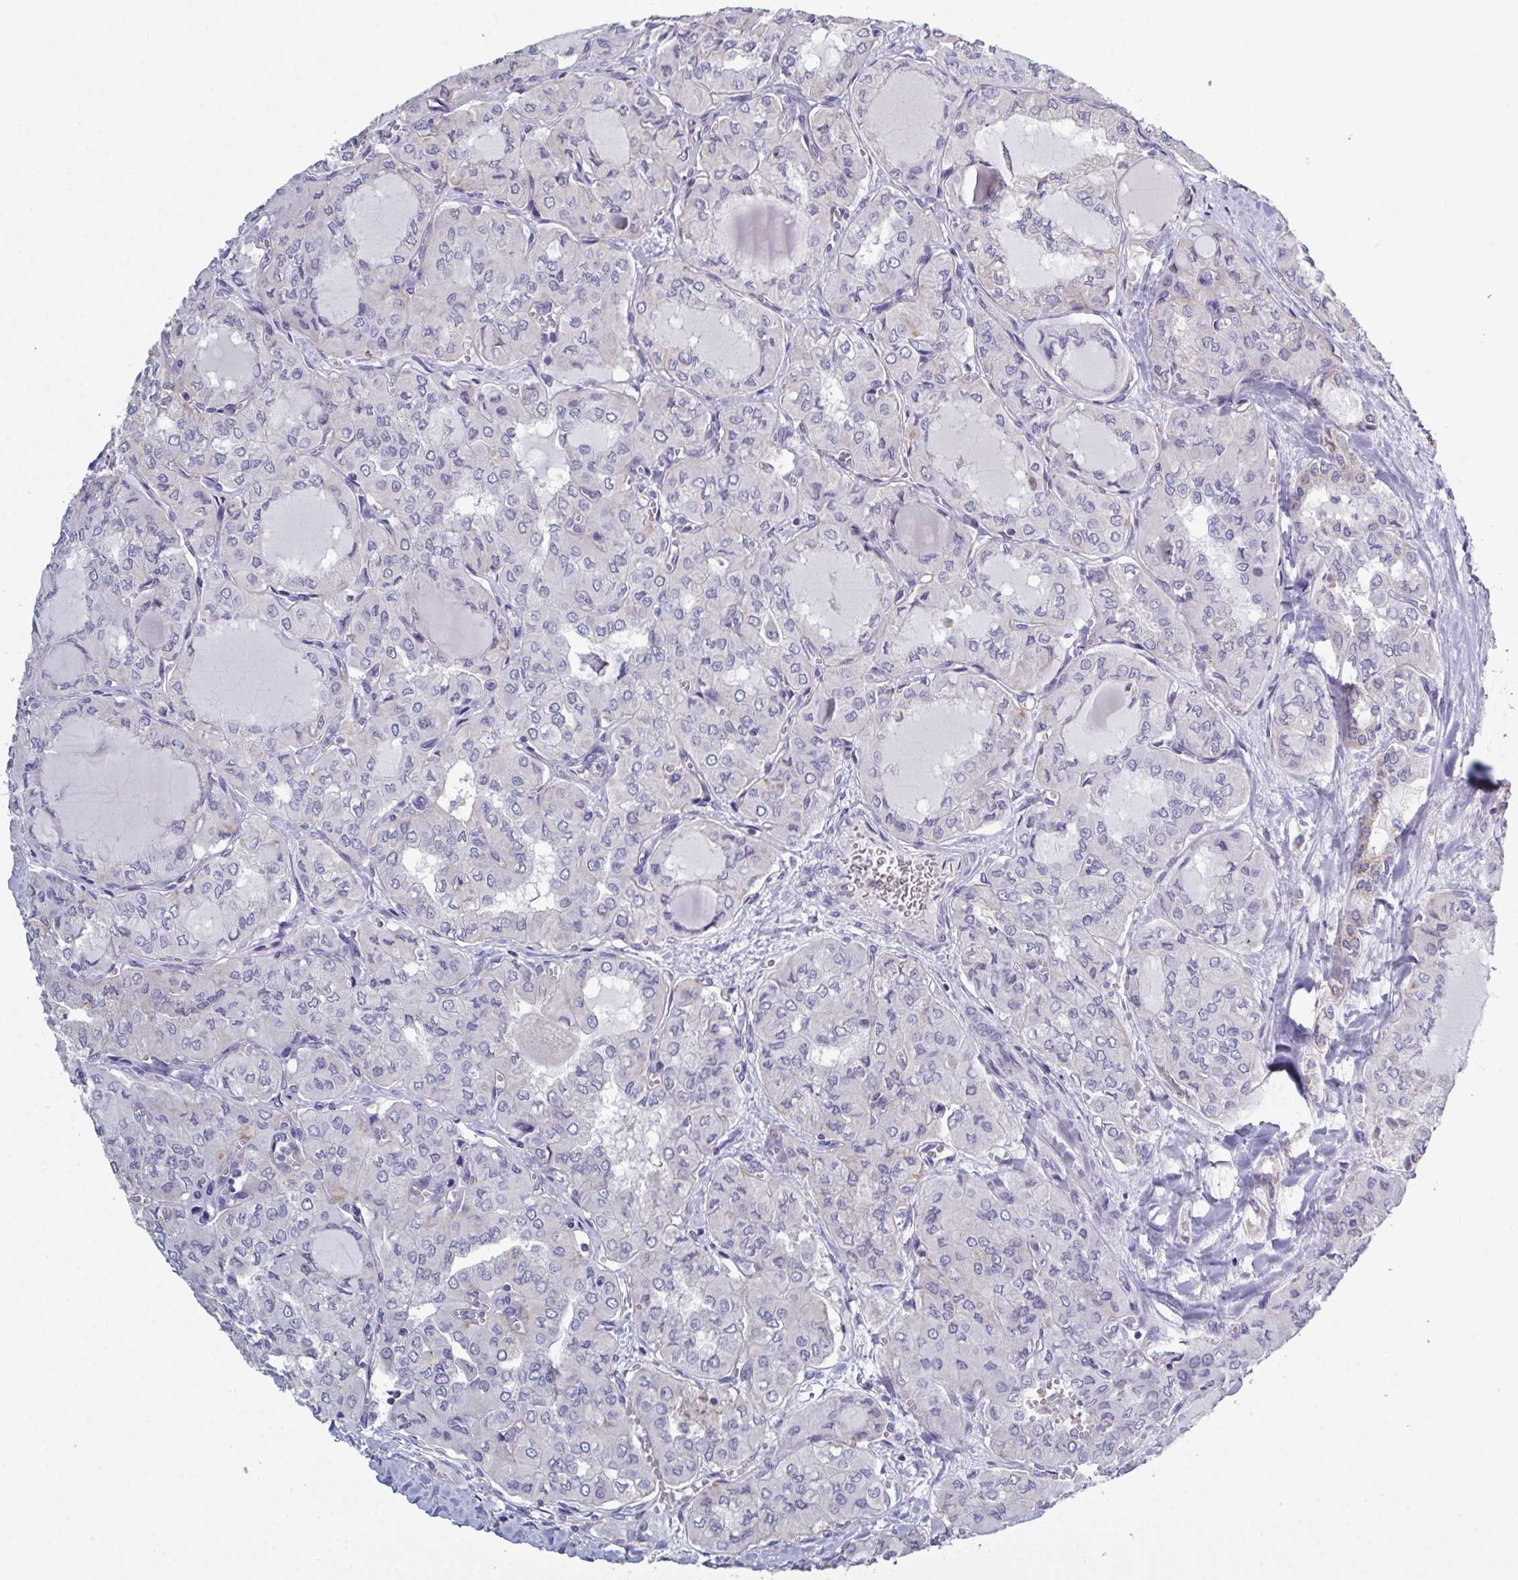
{"staining": {"intensity": "negative", "quantity": "none", "location": "none"}, "tissue": "thyroid cancer", "cell_type": "Tumor cells", "image_type": "cancer", "snomed": [{"axis": "morphology", "description": "Papillary adenocarcinoma, NOS"}, {"axis": "topography", "description": "Thyroid gland"}], "caption": "The histopathology image exhibits no significant expression in tumor cells of thyroid cancer (papillary adenocarcinoma).", "gene": "GLDC", "patient": {"sex": "male", "age": 20}}